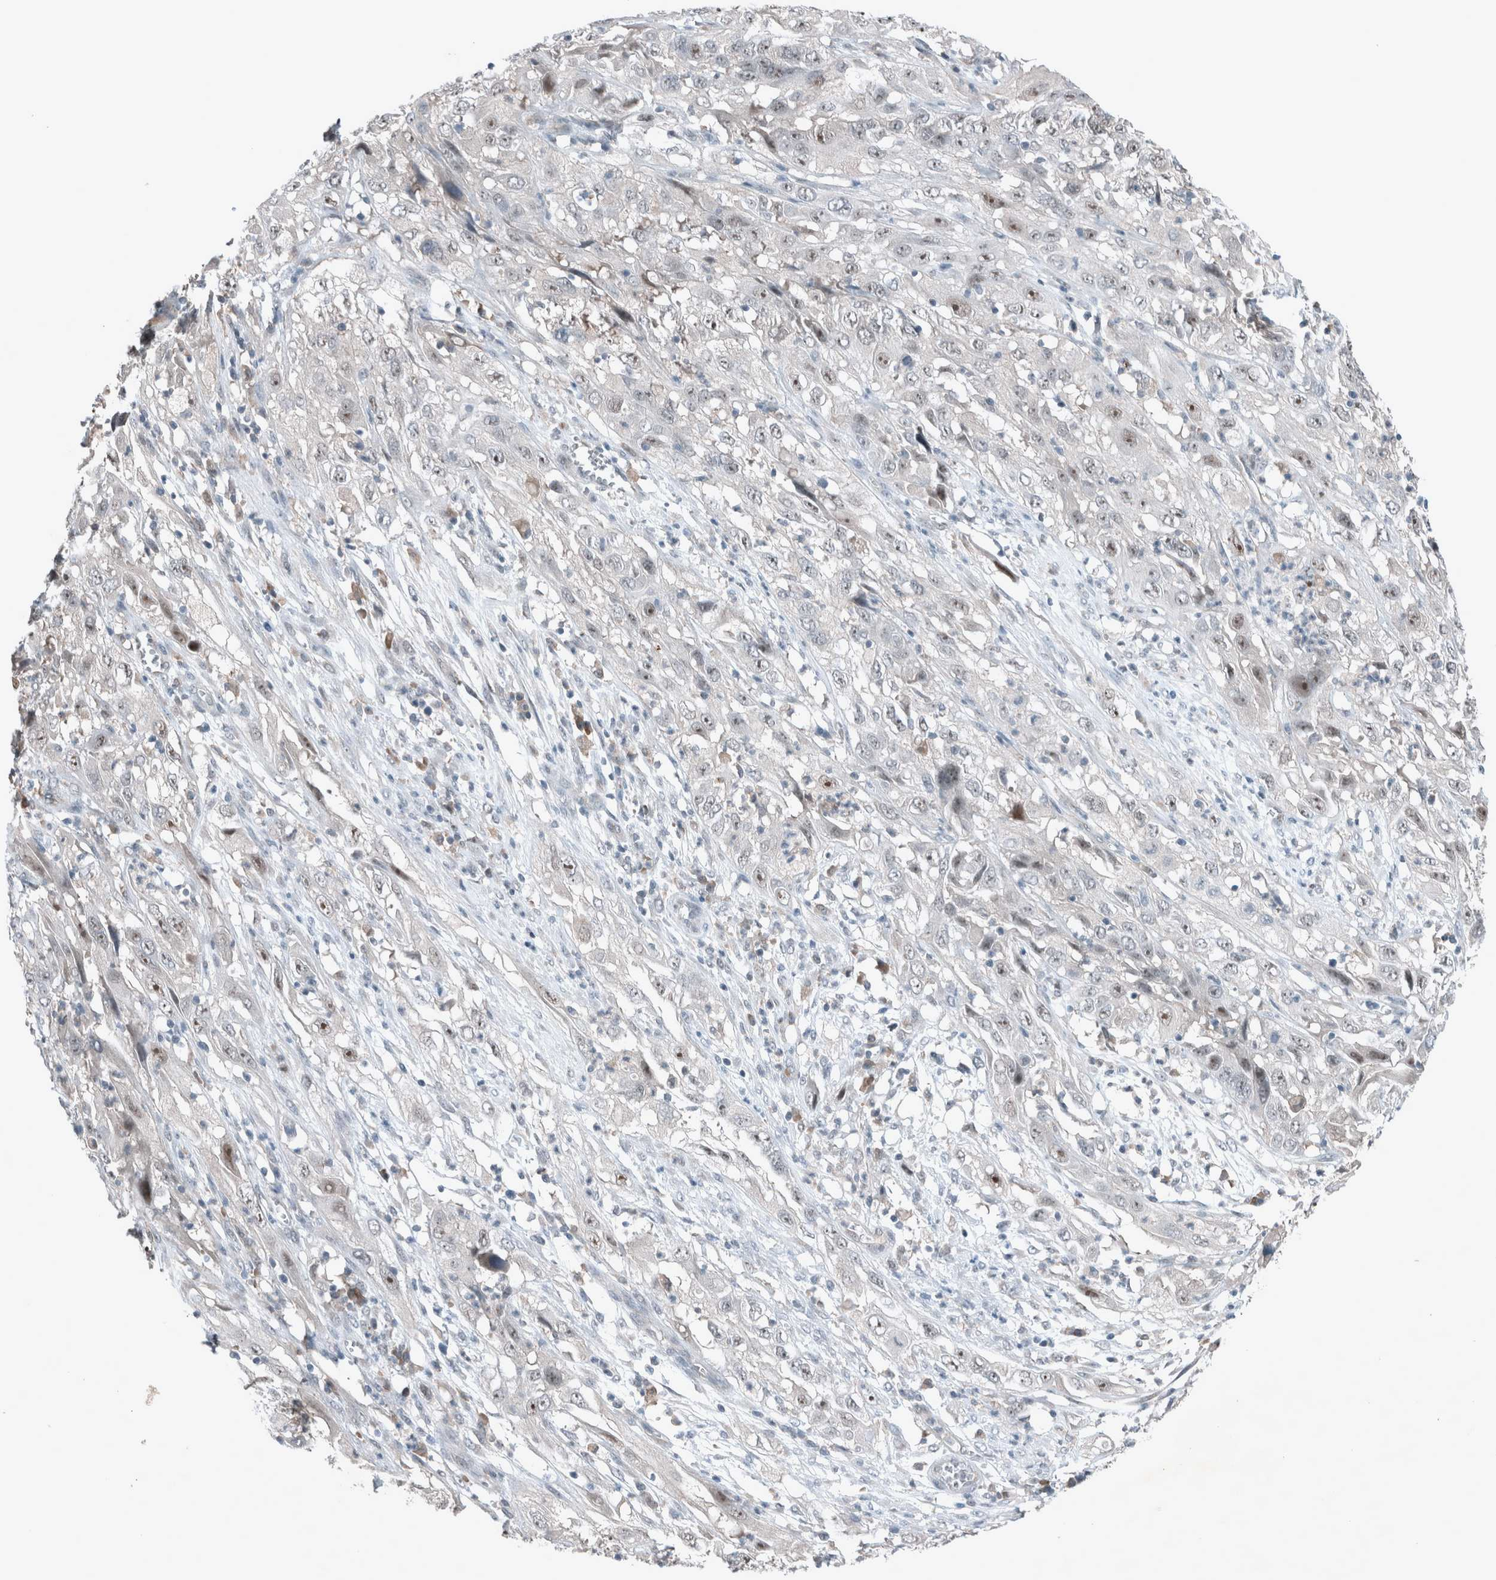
{"staining": {"intensity": "moderate", "quantity": "<25%", "location": "nuclear"}, "tissue": "cervical cancer", "cell_type": "Tumor cells", "image_type": "cancer", "snomed": [{"axis": "morphology", "description": "Squamous cell carcinoma, NOS"}, {"axis": "topography", "description": "Cervix"}], "caption": "Tumor cells demonstrate moderate nuclear expression in approximately <25% of cells in cervical cancer. The staining was performed using DAB to visualize the protein expression in brown, while the nuclei were stained in blue with hematoxylin (Magnification: 20x).", "gene": "RALGDS", "patient": {"sex": "female", "age": 32}}